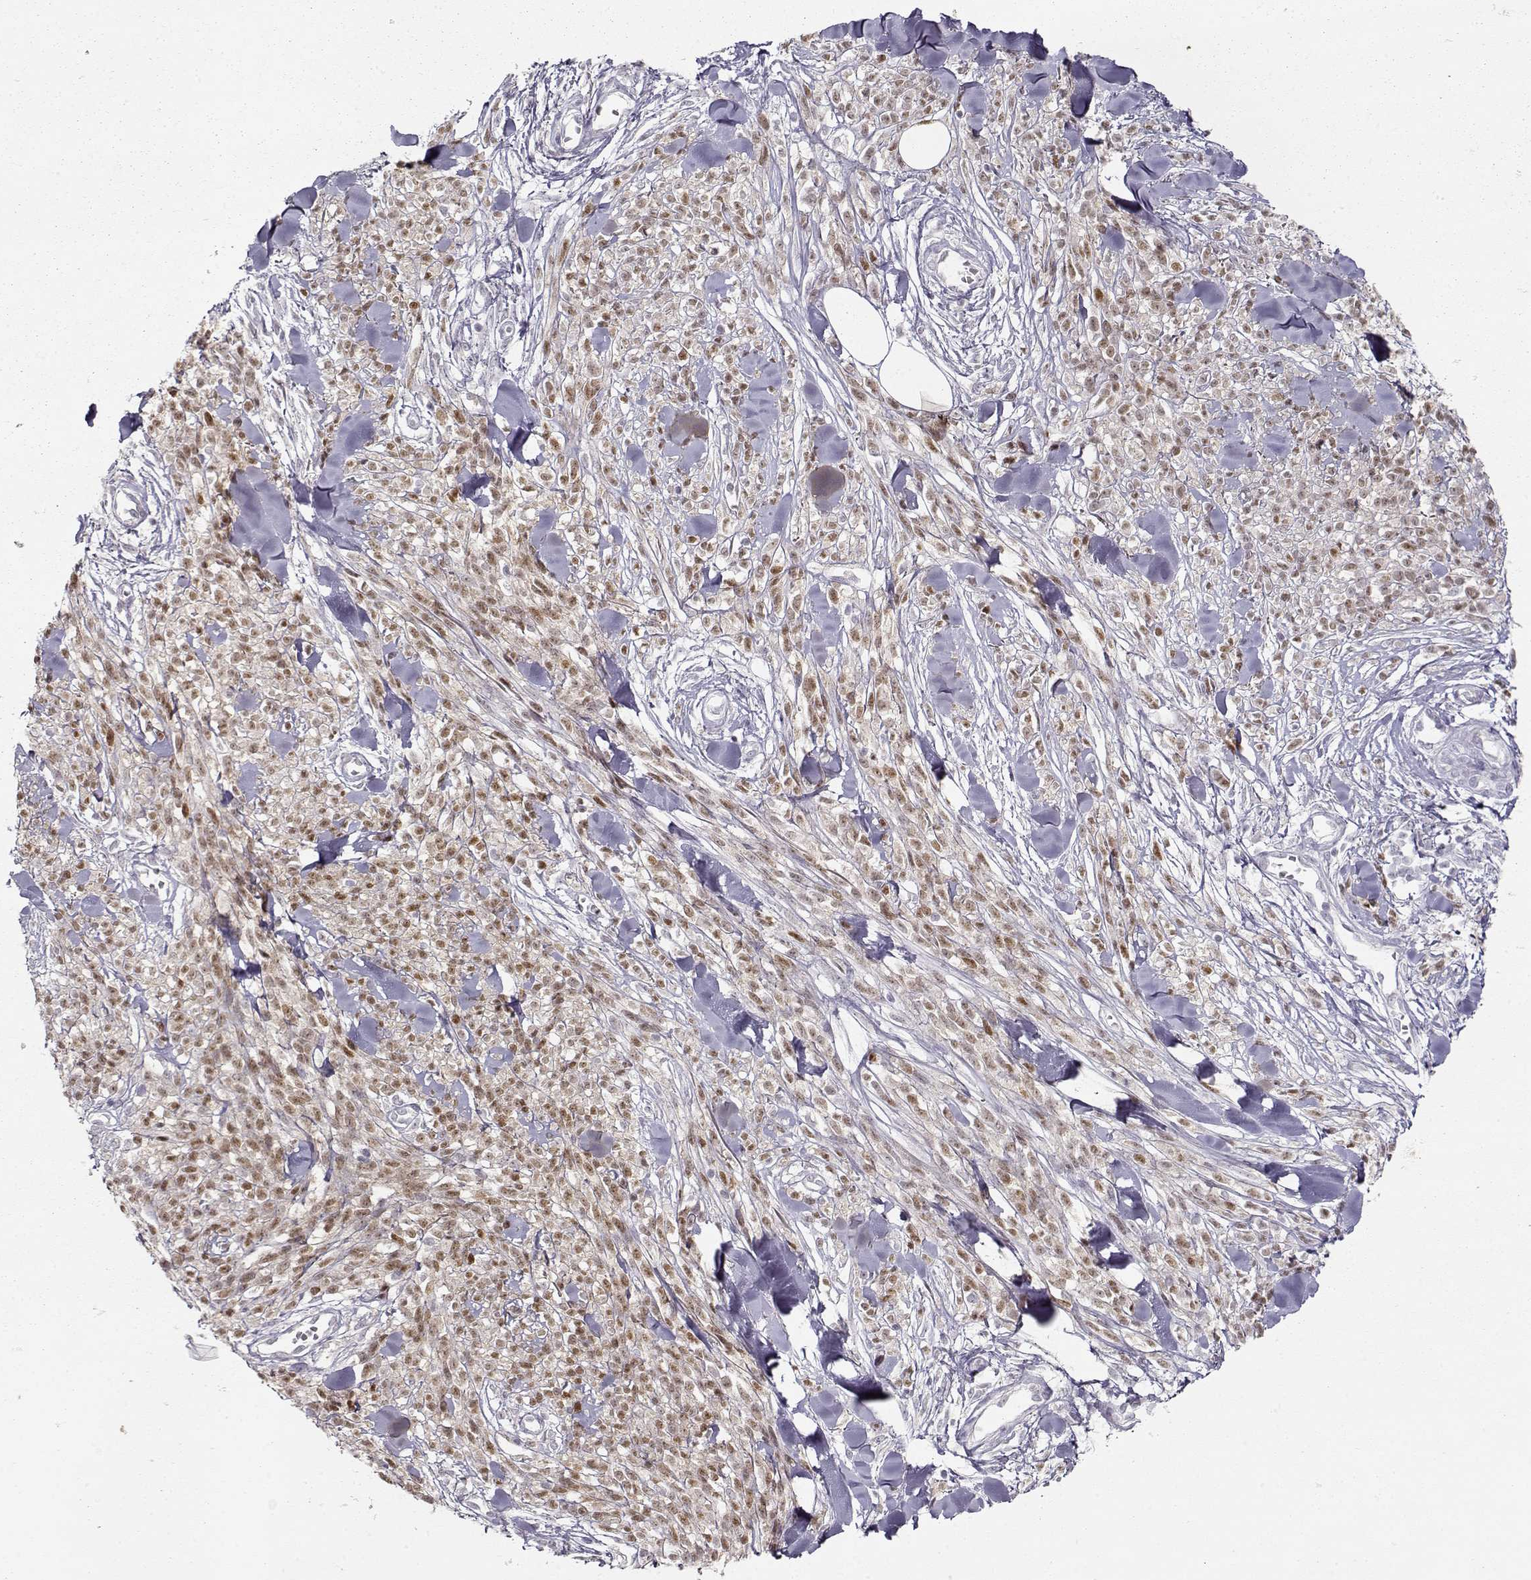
{"staining": {"intensity": "moderate", "quantity": ">75%", "location": "nuclear"}, "tissue": "melanoma", "cell_type": "Tumor cells", "image_type": "cancer", "snomed": [{"axis": "morphology", "description": "Malignant melanoma, NOS"}, {"axis": "topography", "description": "Skin"}, {"axis": "topography", "description": "Skin of trunk"}], "caption": "Immunohistochemical staining of human malignant melanoma displays moderate nuclear protein expression in about >75% of tumor cells. Using DAB (3,3'-diaminobenzidine) (brown) and hematoxylin (blue) stains, captured at high magnification using brightfield microscopy.", "gene": "S100B", "patient": {"sex": "male", "age": 74}}